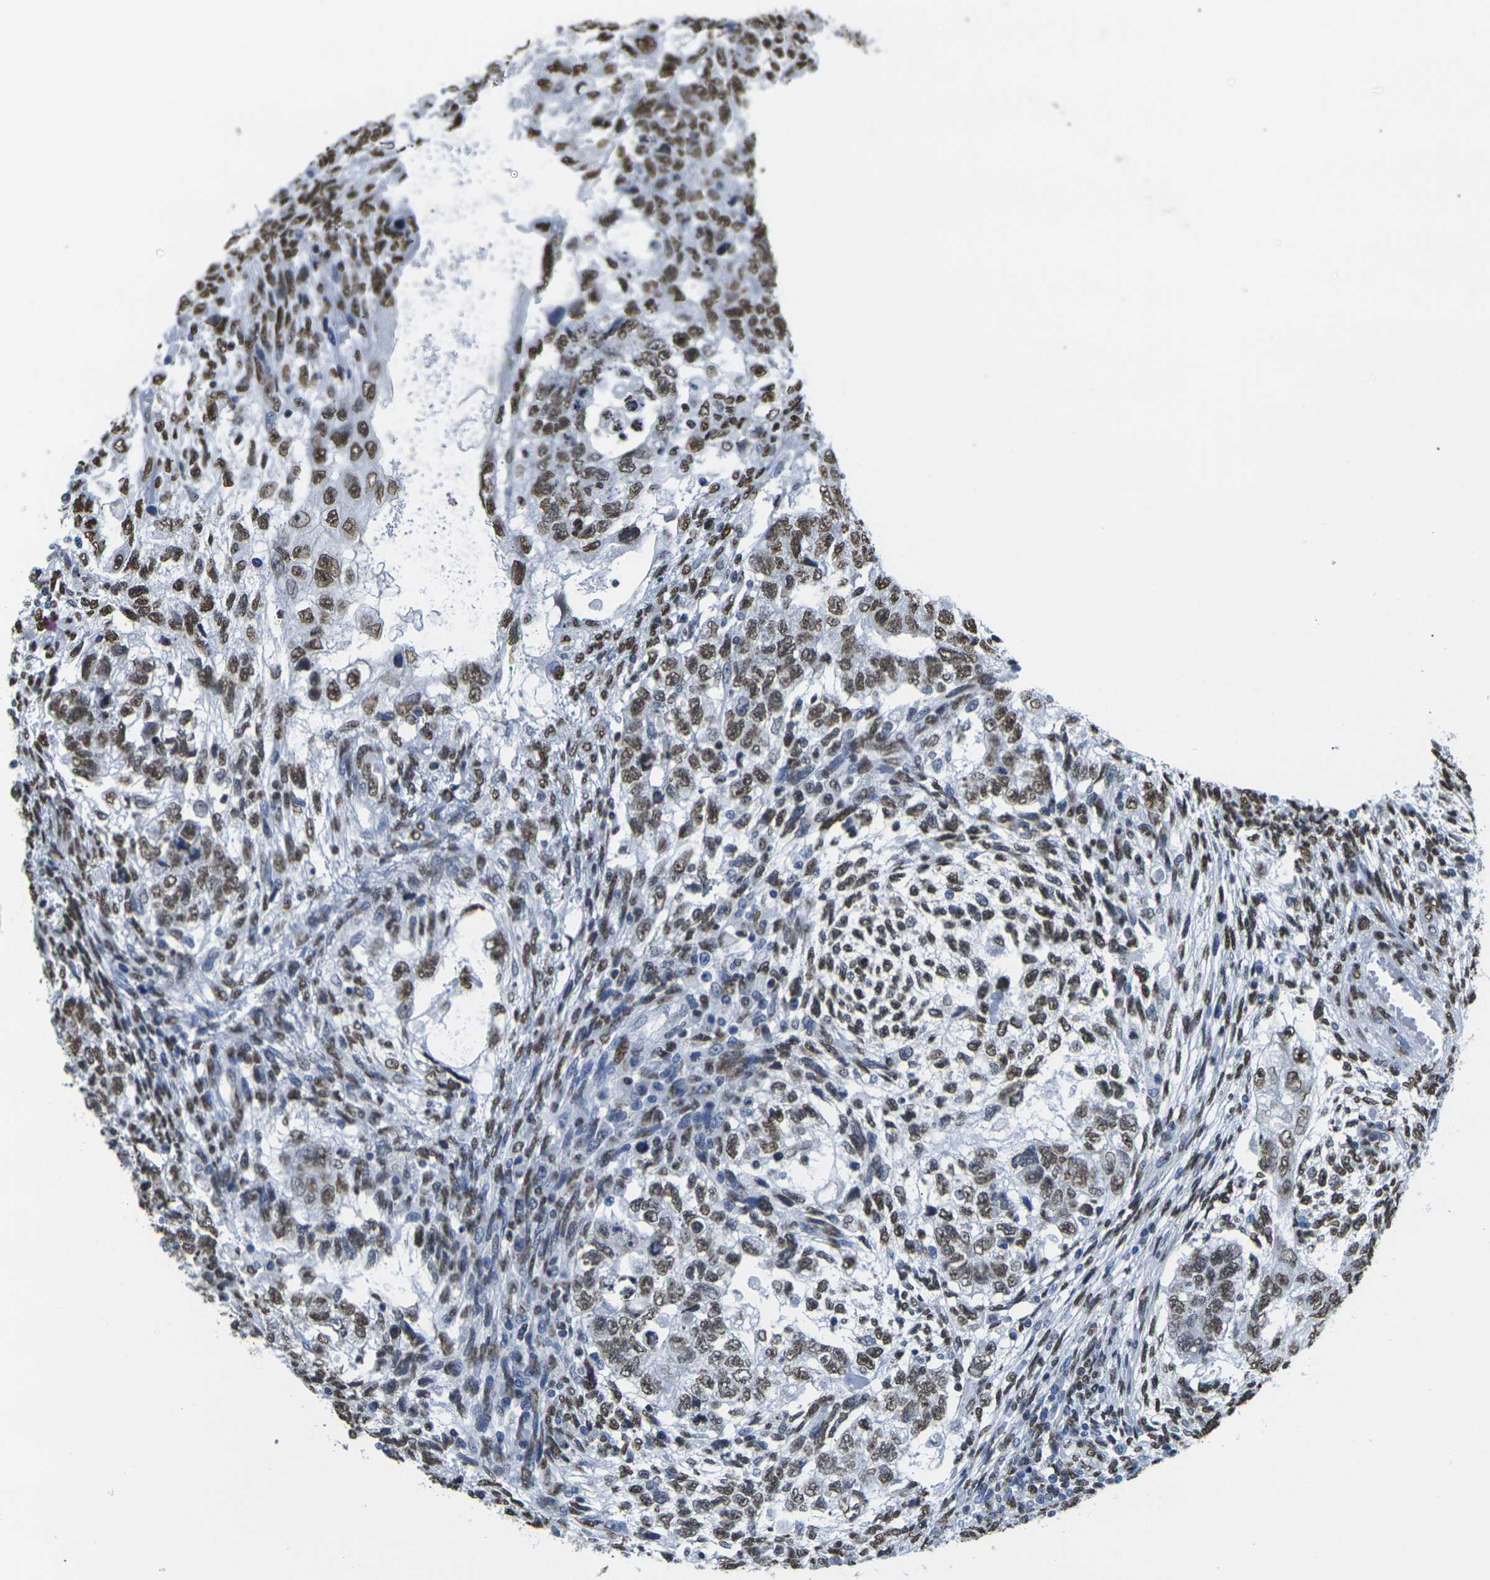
{"staining": {"intensity": "moderate", "quantity": ">75%", "location": "nuclear"}, "tissue": "testis cancer", "cell_type": "Tumor cells", "image_type": "cancer", "snomed": [{"axis": "morphology", "description": "Normal tissue, NOS"}, {"axis": "morphology", "description": "Carcinoma, Embryonal, NOS"}, {"axis": "topography", "description": "Testis"}], "caption": "Moderate nuclear protein staining is seen in about >75% of tumor cells in testis embryonal carcinoma.", "gene": "DRAXIN", "patient": {"sex": "male", "age": 36}}